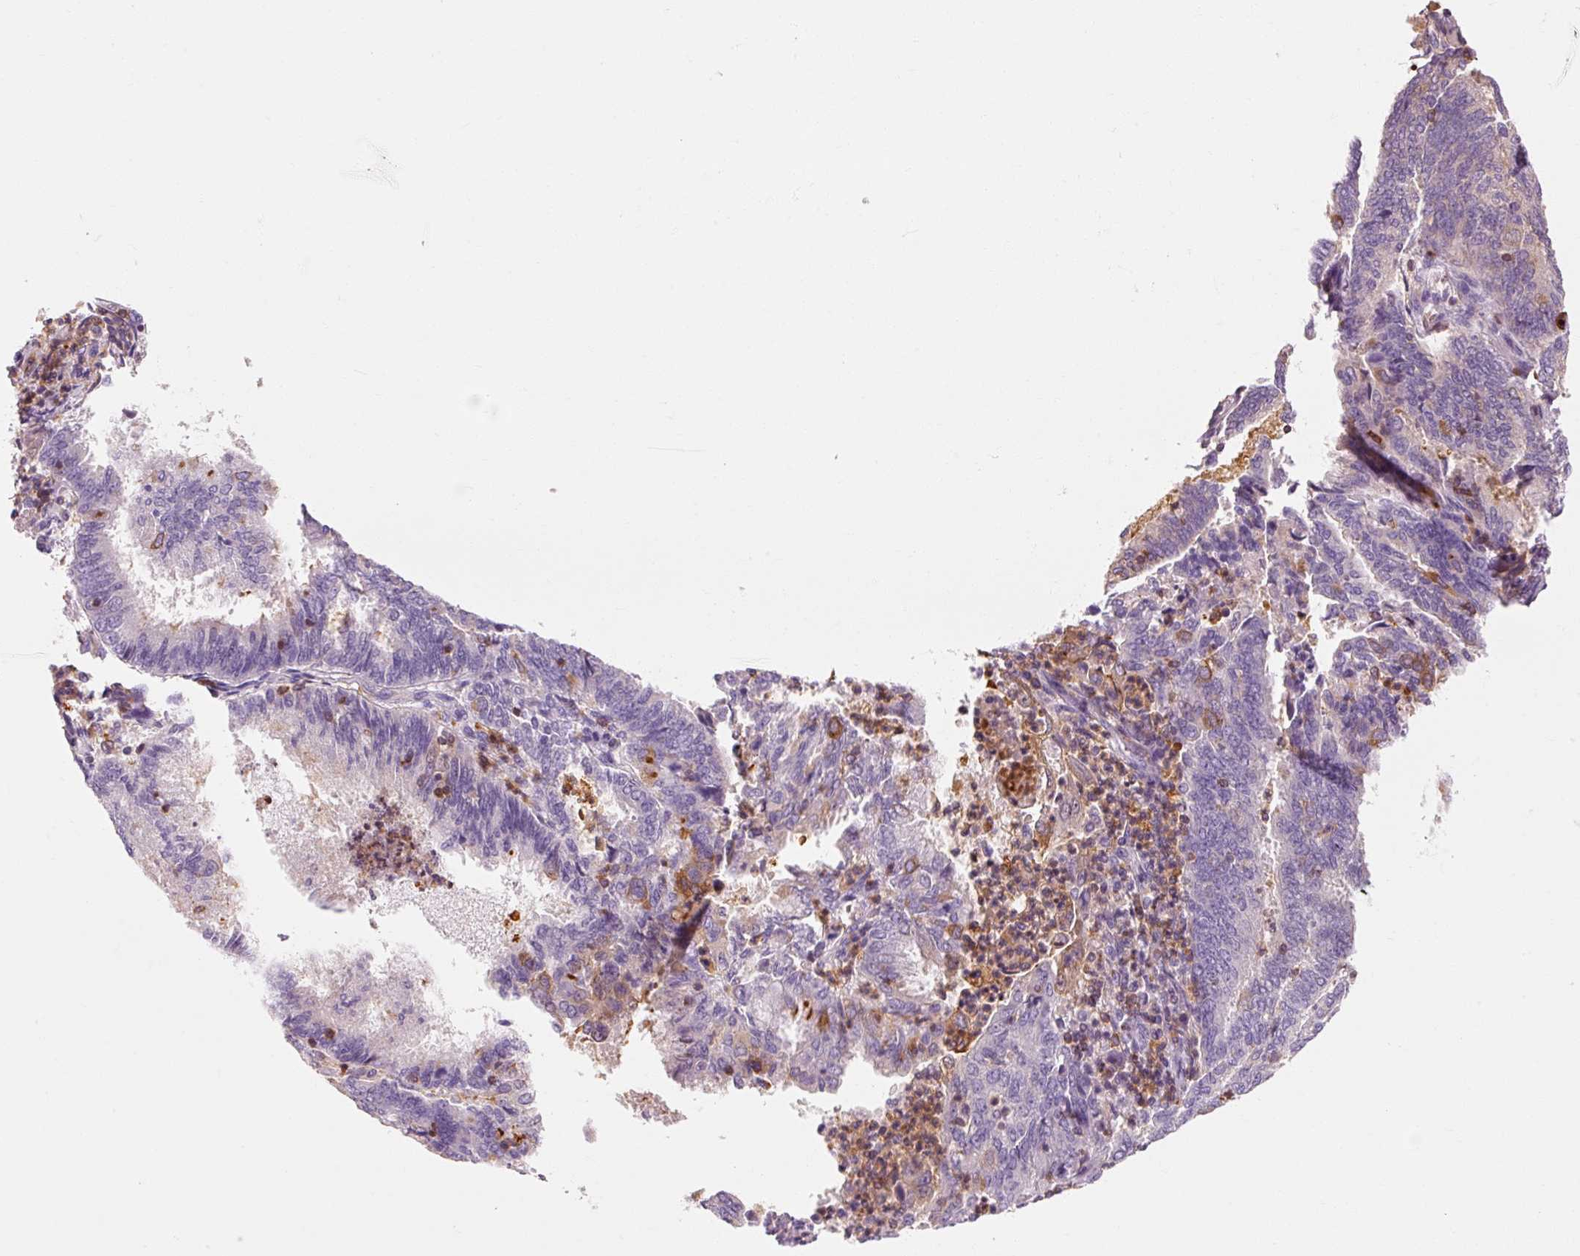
{"staining": {"intensity": "negative", "quantity": "none", "location": "none"}, "tissue": "endometrial cancer", "cell_type": "Tumor cells", "image_type": "cancer", "snomed": [{"axis": "morphology", "description": "Adenocarcinoma, NOS"}, {"axis": "topography", "description": "Endometrium"}], "caption": "Protein analysis of endometrial adenocarcinoma demonstrates no significant expression in tumor cells.", "gene": "OR8K1", "patient": {"sex": "female", "age": 80}}